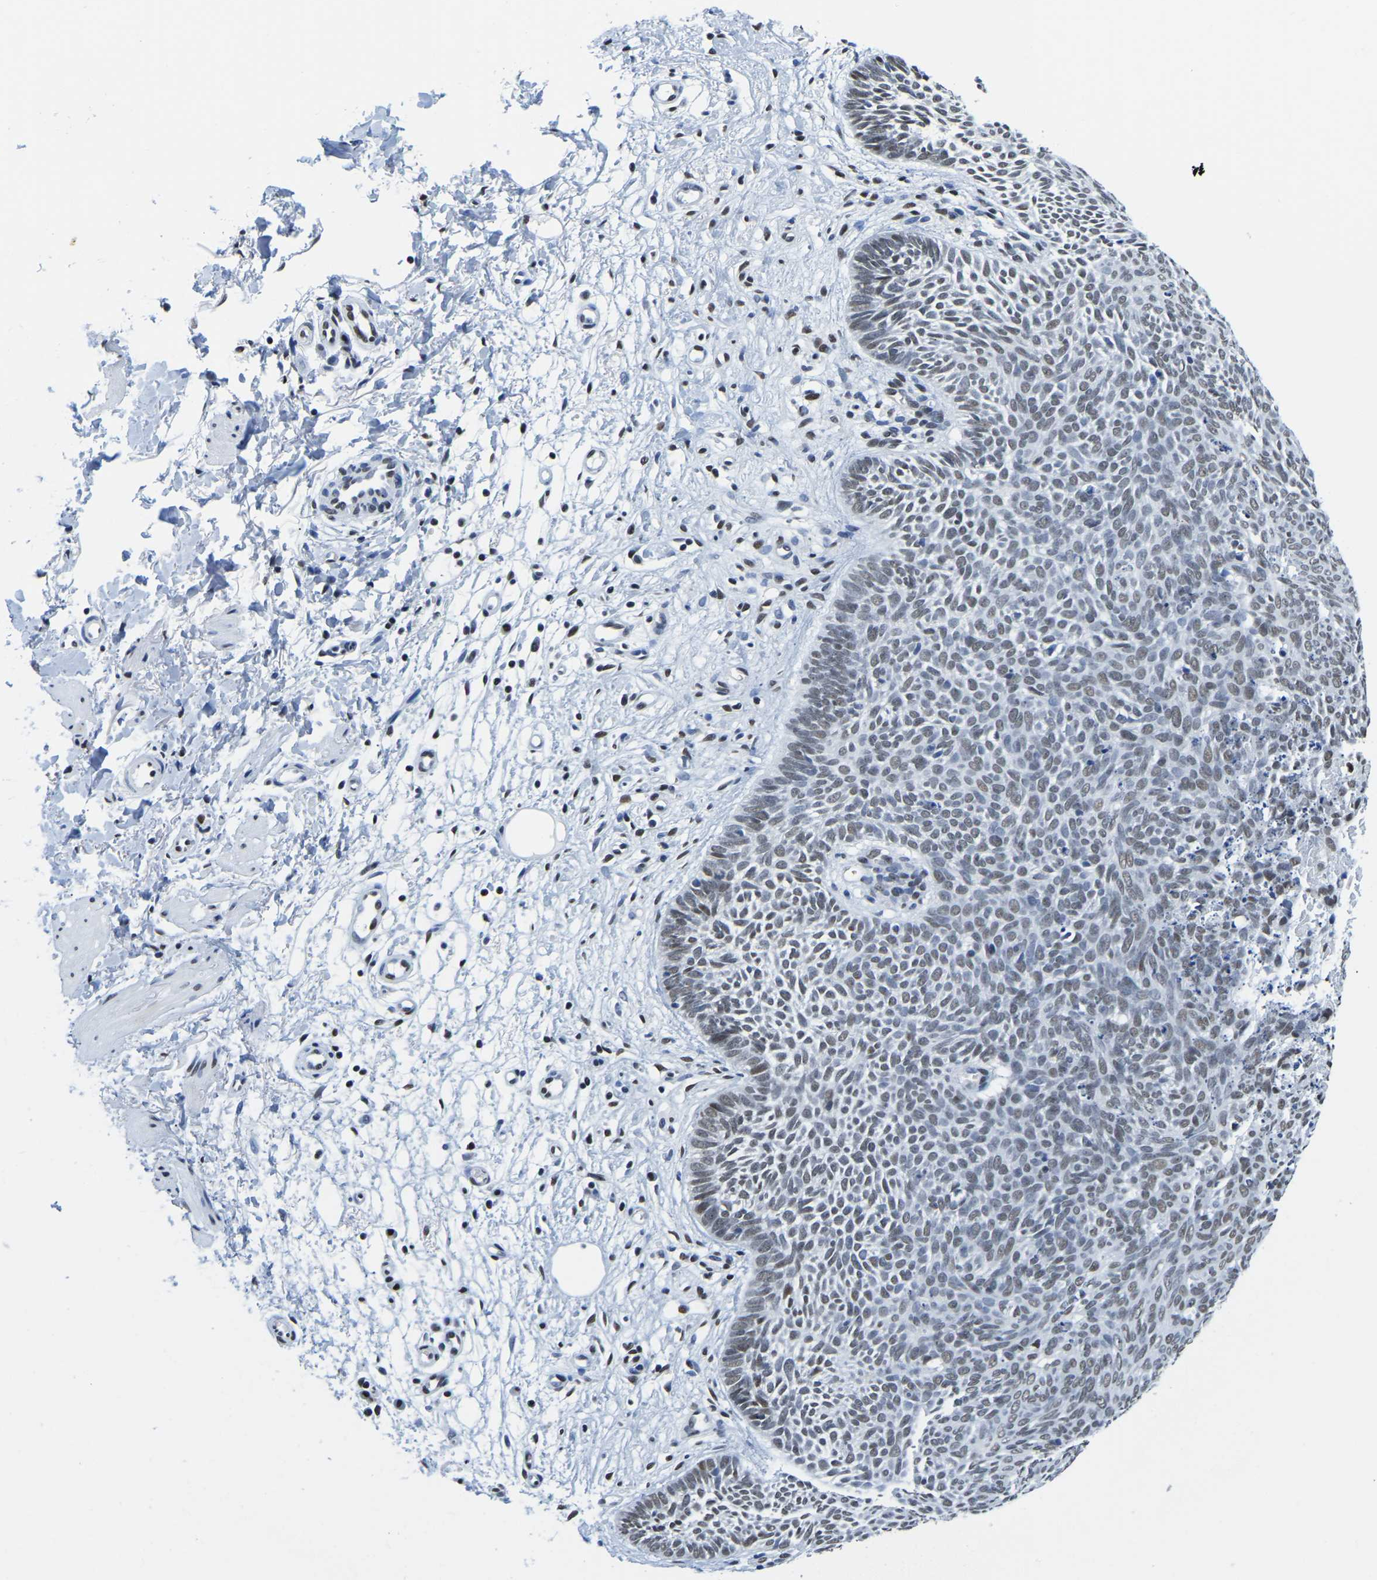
{"staining": {"intensity": "weak", "quantity": "<25%", "location": "nuclear"}, "tissue": "skin cancer", "cell_type": "Tumor cells", "image_type": "cancer", "snomed": [{"axis": "morphology", "description": "Basal cell carcinoma"}, {"axis": "topography", "description": "Skin"}], "caption": "Histopathology image shows no protein positivity in tumor cells of skin cancer tissue.", "gene": "UBA1", "patient": {"sex": "male", "age": 60}}